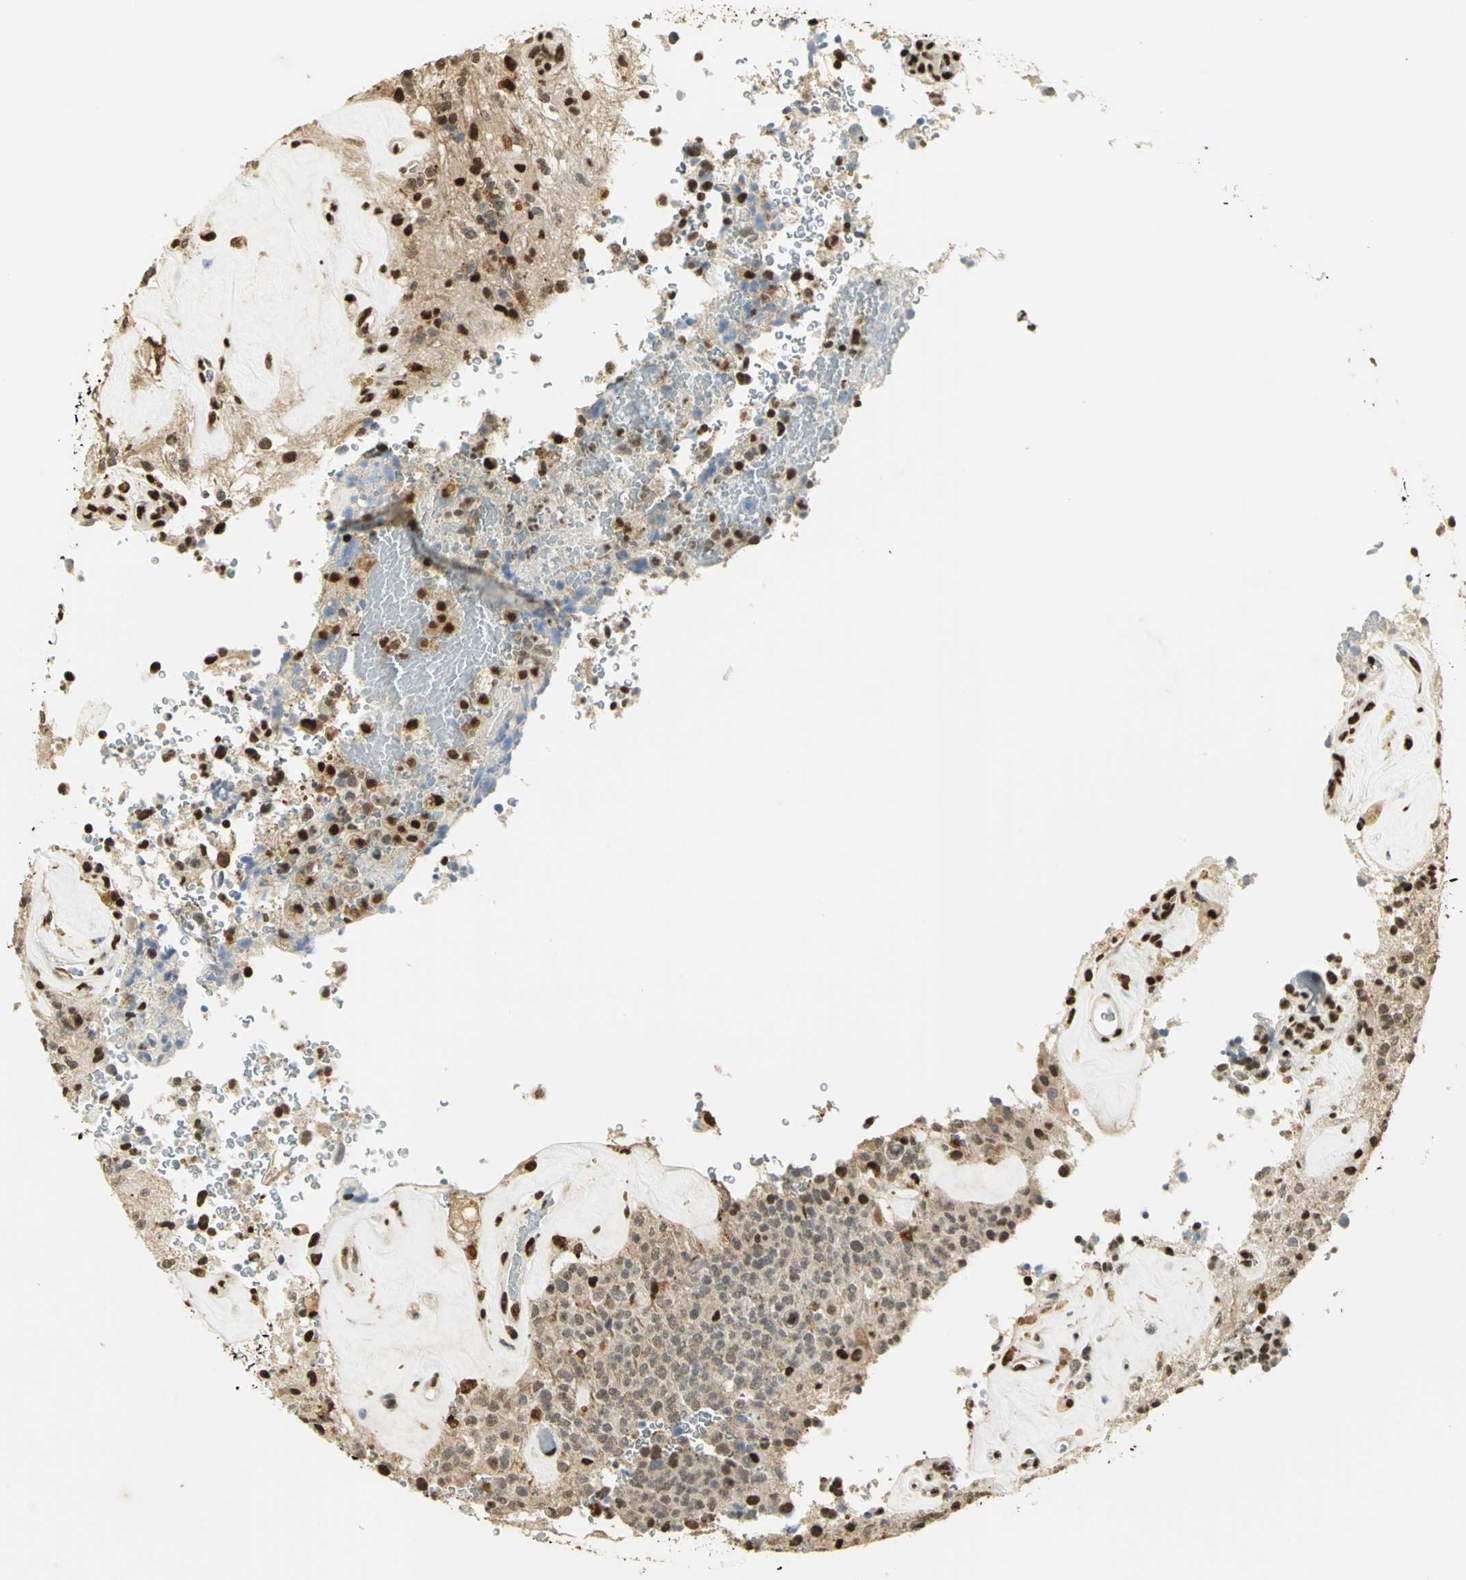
{"staining": {"intensity": "strong", "quantity": ">75%", "location": "cytoplasmic/membranous,nuclear"}, "tissue": "glioma", "cell_type": "Tumor cells", "image_type": "cancer", "snomed": [{"axis": "morphology", "description": "Glioma, malignant, High grade"}, {"axis": "topography", "description": "pancreas cauda"}], "caption": "This is an image of immunohistochemistry staining of glioma, which shows strong staining in the cytoplasmic/membranous and nuclear of tumor cells.", "gene": "SET", "patient": {"sex": "male", "age": 60}}